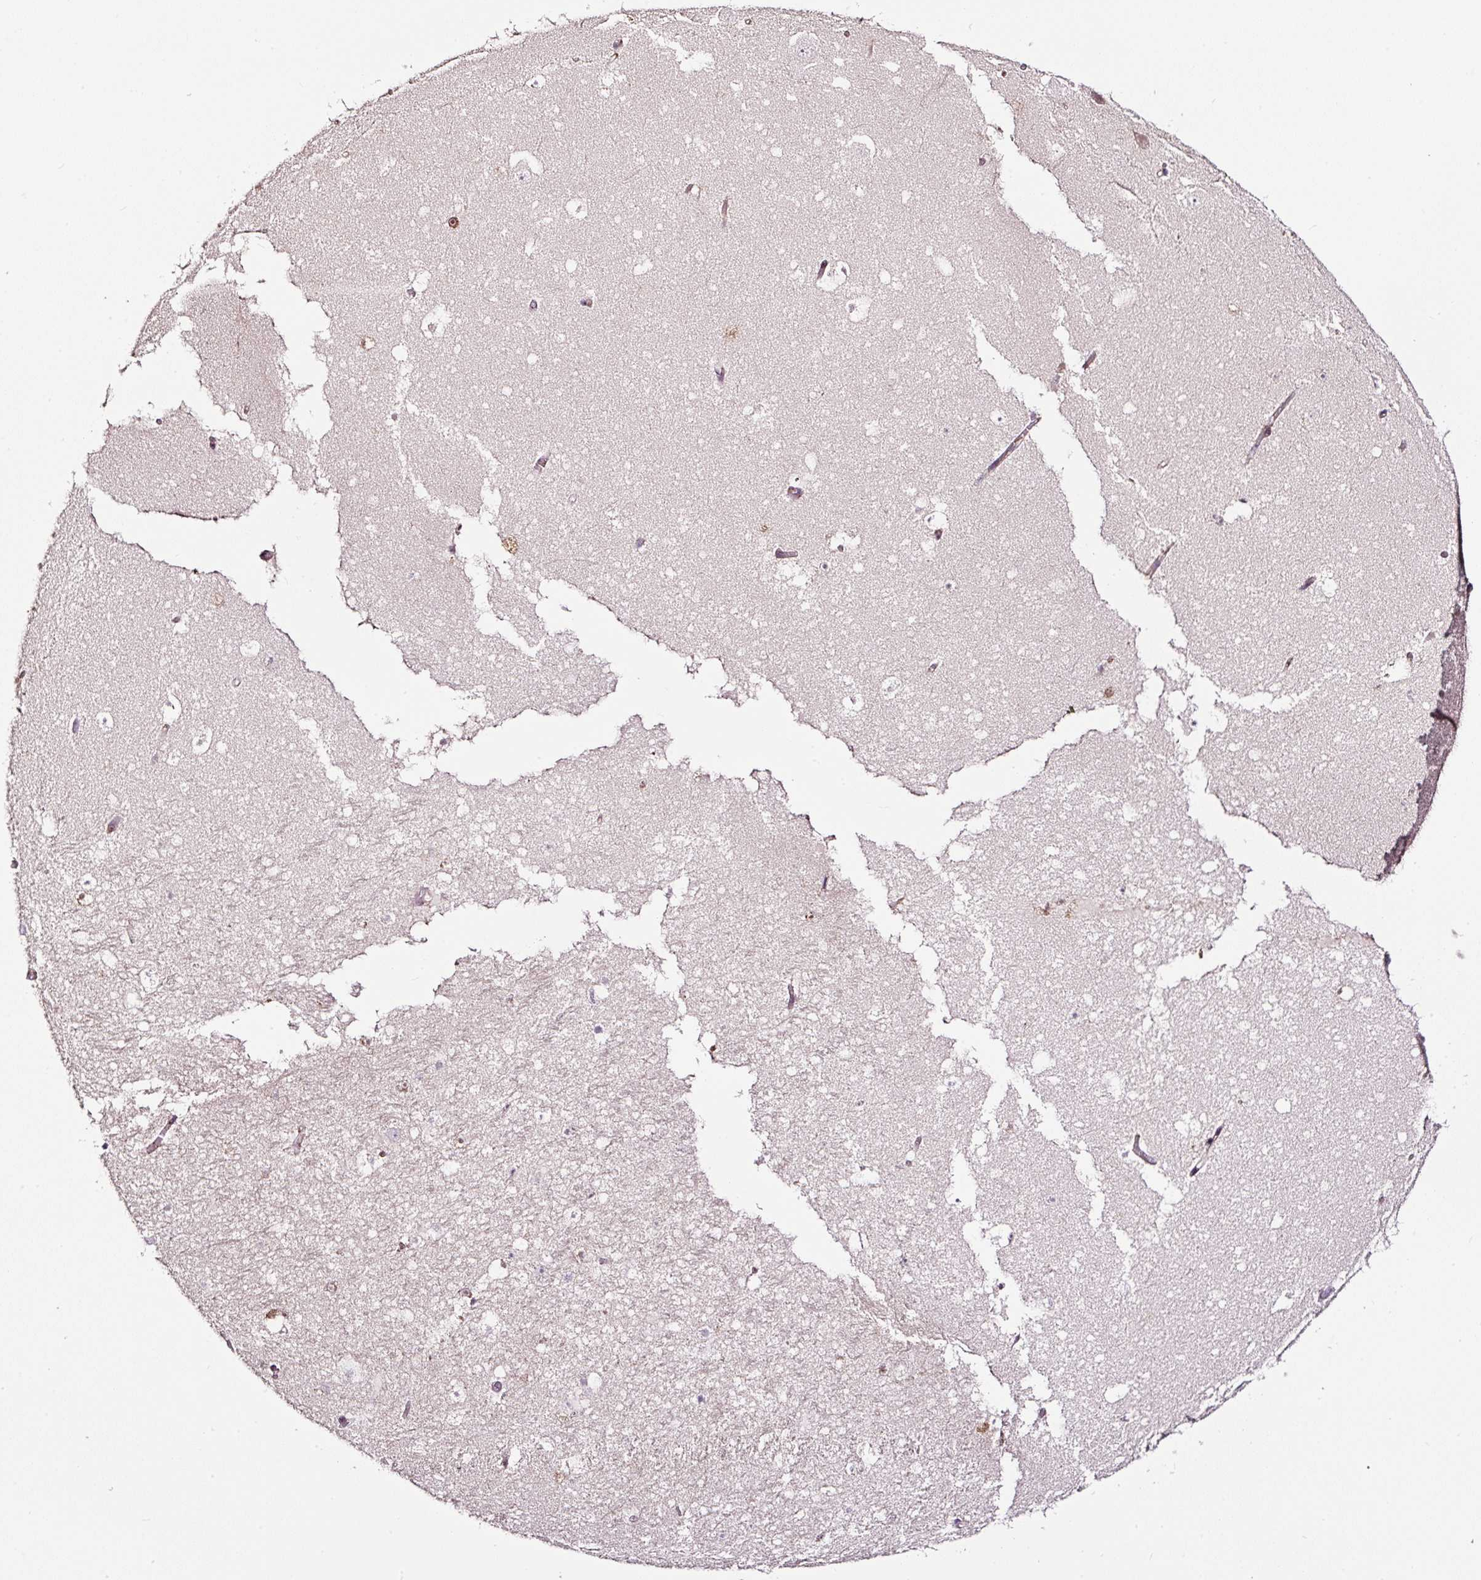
{"staining": {"intensity": "moderate", "quantity": "<25%", "location": "cytoplasmic/membranous"}, "tissue": "hippocampus", "cell_type": "Glial cells", "image_type": "normal", "snomed": [{"axis": "morphology", "description": "Normal tissue, NOS"}, {"axis": "topography", "description": "Hippocampus"}], "caption": "Immunohistochemistry (IHC) staining of benign hippocampus, which shows low levels of moderate cytoplasmic/membranous expression in about <25% of glial cells indicating moderate cytoplasmic/membranous protein expression. The staining was performed using DAB (brown) for protein detection and nuclei were counterstained in hematoxylin (blue).", "gene": "LRRC24", "patient": {"sex": "female", "age": 42}}